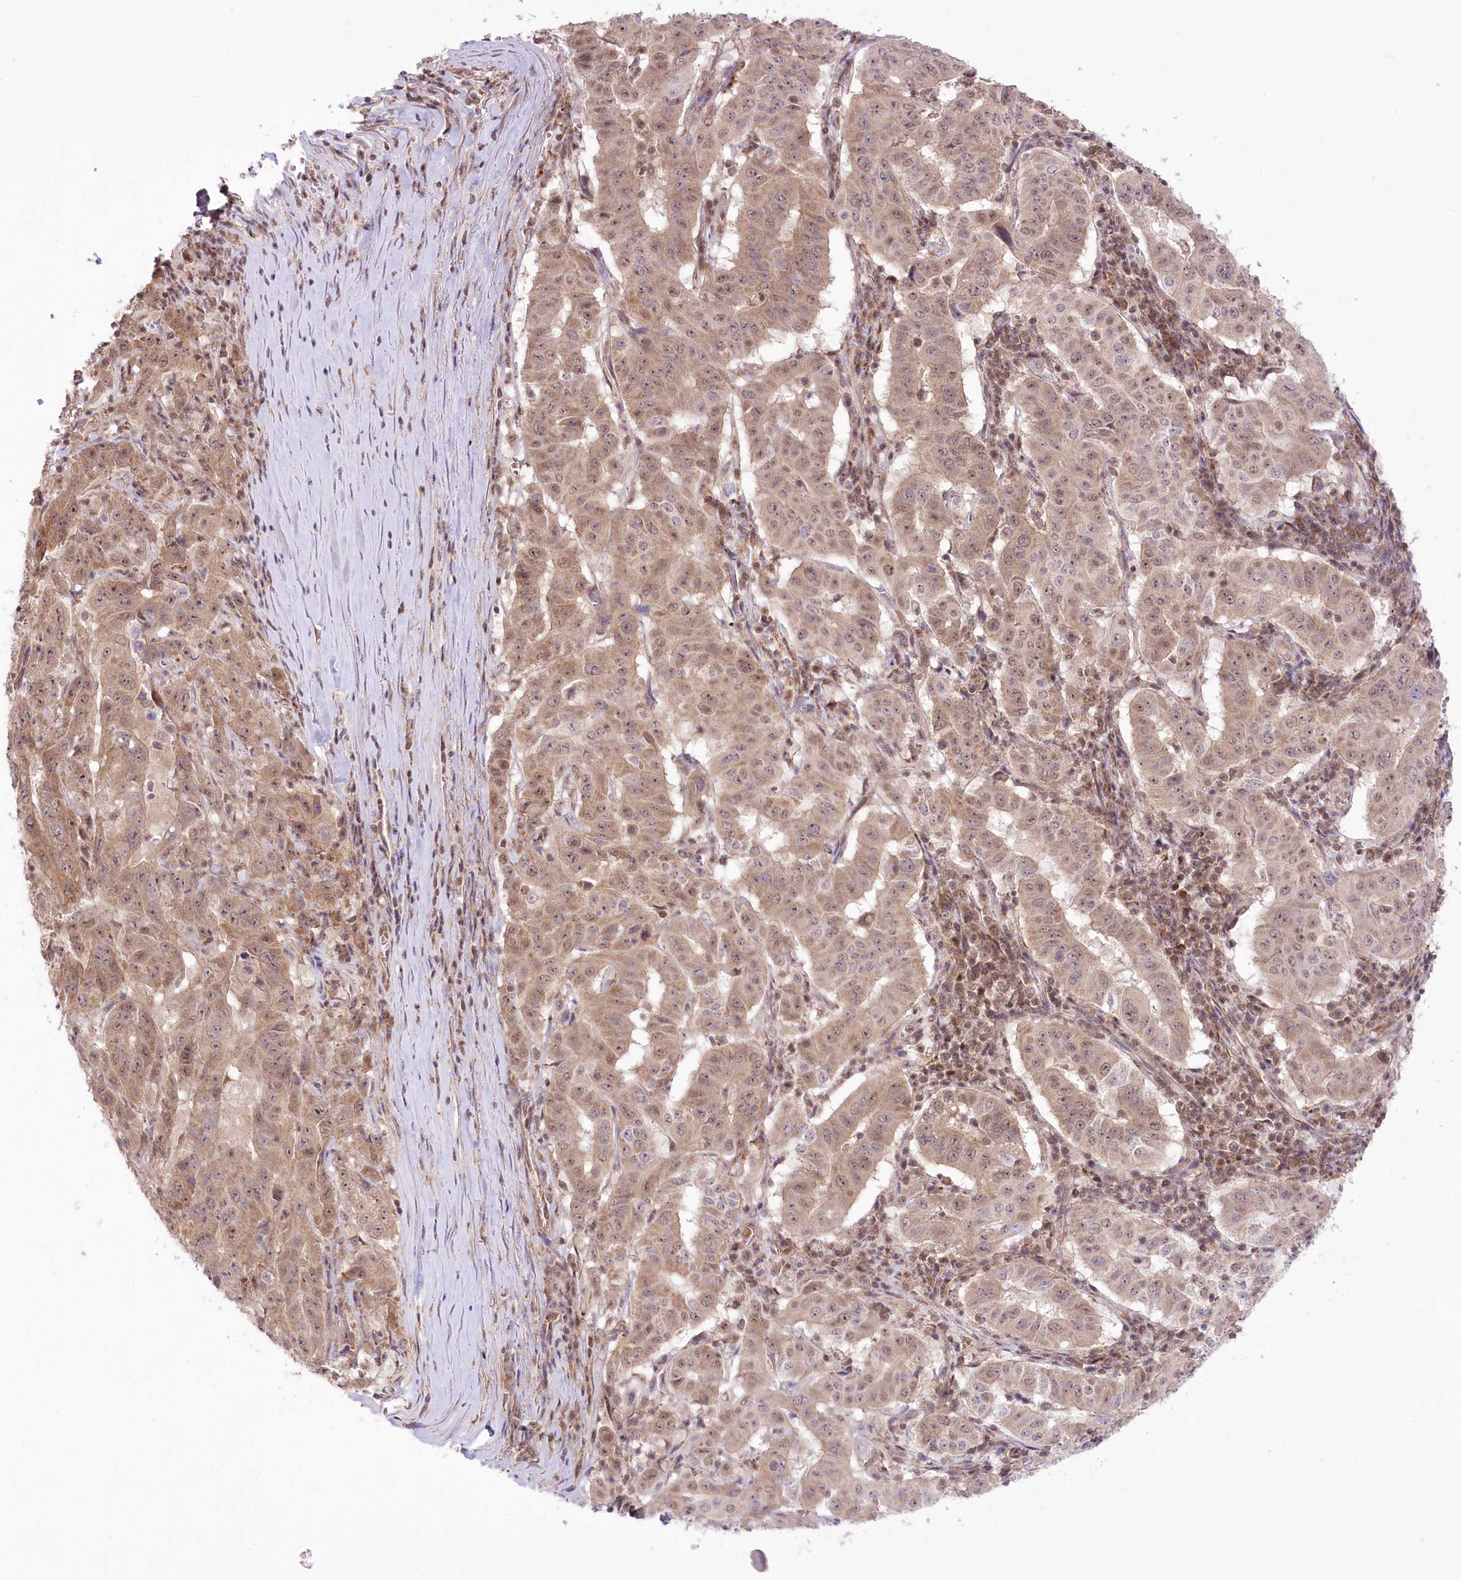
{"staining": {"intensity": "weak", "quantity": ">75%", "location": "cytoplasmic/membranous,nuclear"}, "tissue": "pancreatic cancer", "cell_type": "Tumor cells", "image_type": "cancer", "snomed": [{"axis": "morphology", "description": "Adenocarcinoma, NOS"}, {"axis": "topography", "description": "Pancreas"}], "caption": "Pancreatic cancer (adenocarcinoma) was stained to show a protein in brown. There is low levels of weak cytoplasmic/membranous and nuclear expression in about >75% of tumor cells.", "gene": "ZMAT2", "patient": {"sex": "male", "age": 63}}